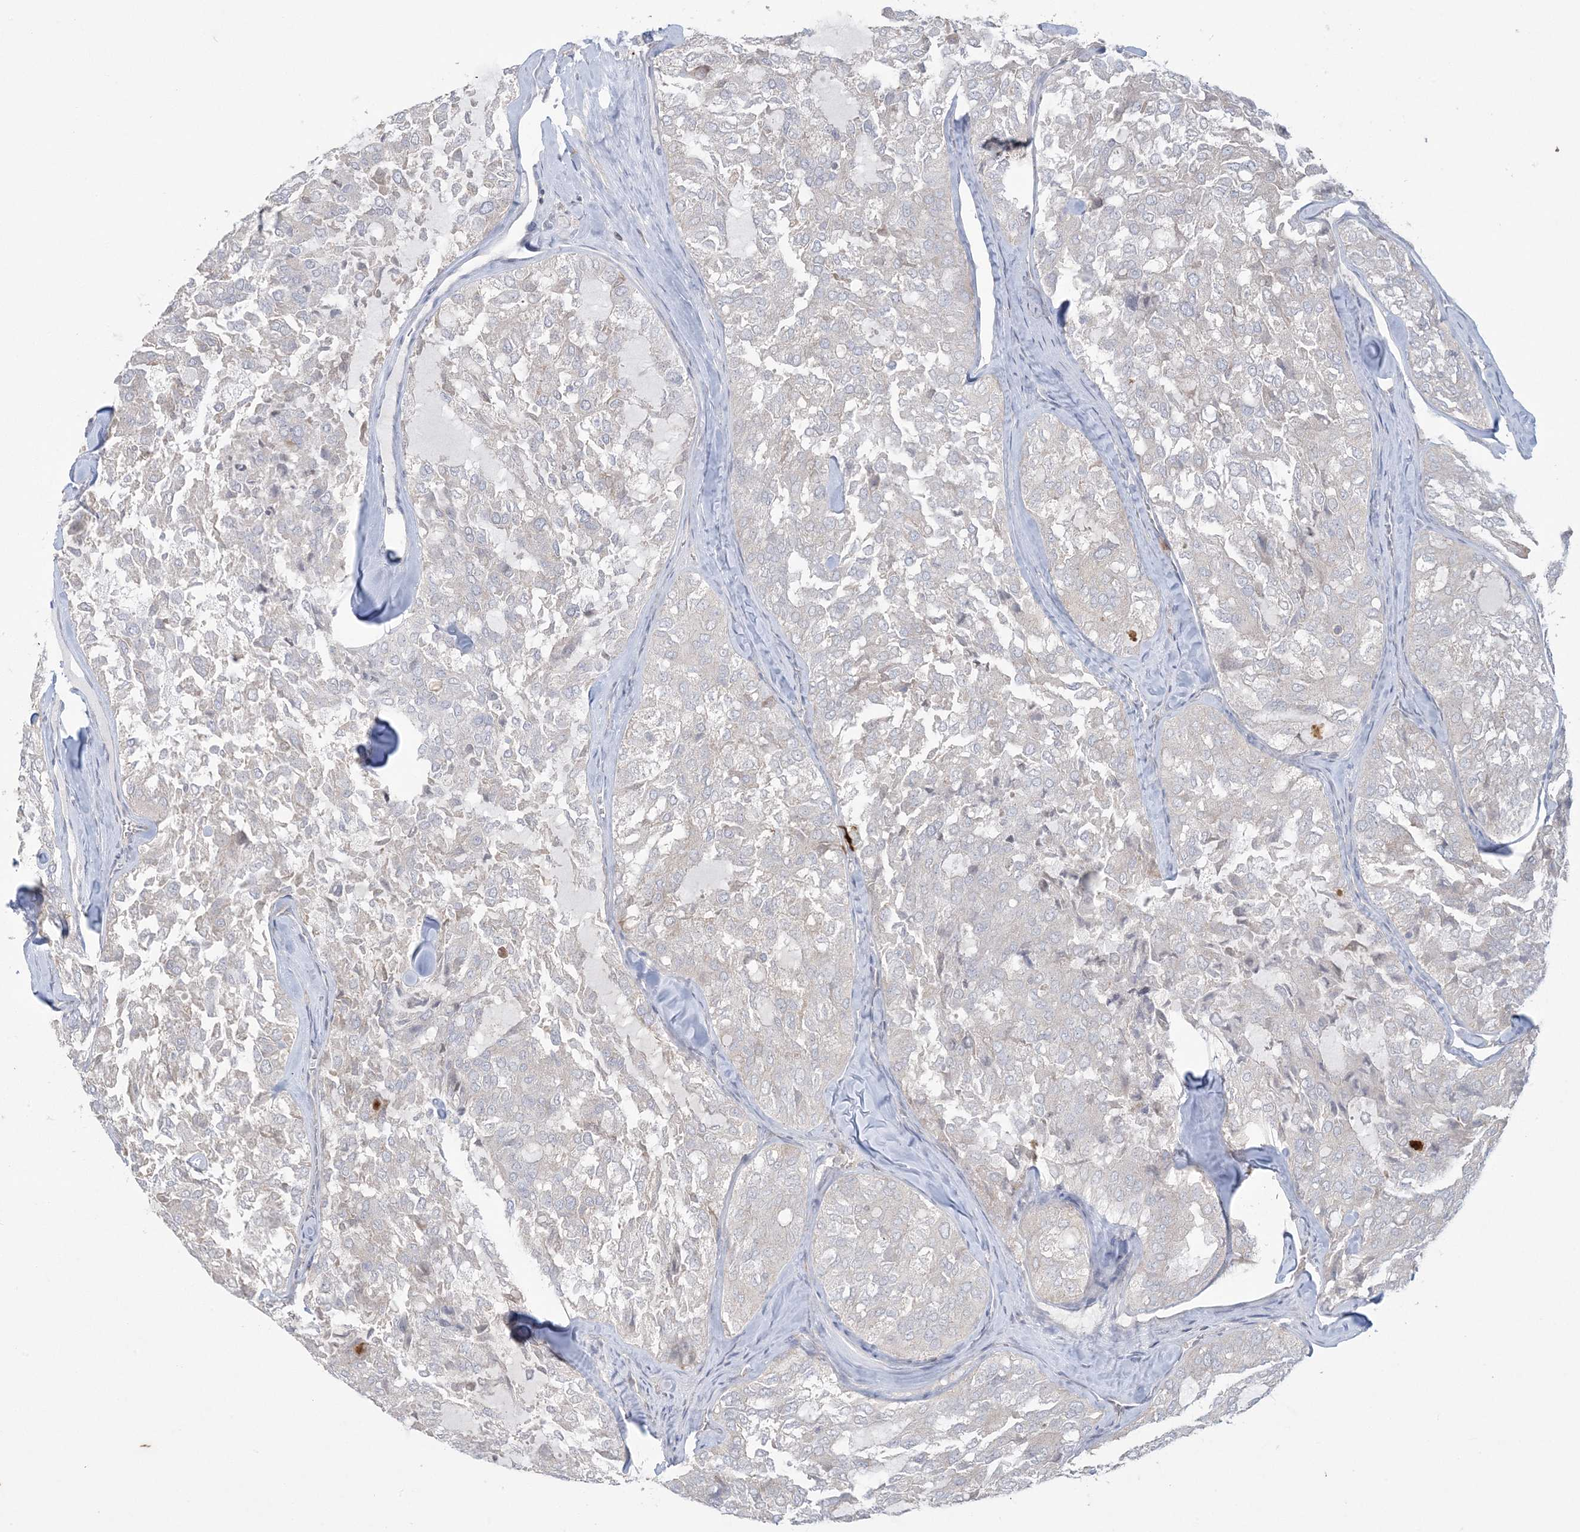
{"staining": {"intensity": "negative", "quantity": "none", "location": "none"}, "tissue": "thyroid cancer", "cell_type": "Tumor cells", "image_type": "cancer", "snomed": [{"axis": "morphology", "description": "Follicular adenoma carcinoma, NOS"}, {"axis": "topography", "description": "Thyroid gland"}], "caption": "An image of human thyroid cancer (follicular adenoma carcinoma) is negative for staining in tumor cells.", "gene": "KIF3A", "patient": {"sex": "male", "age": 75}}